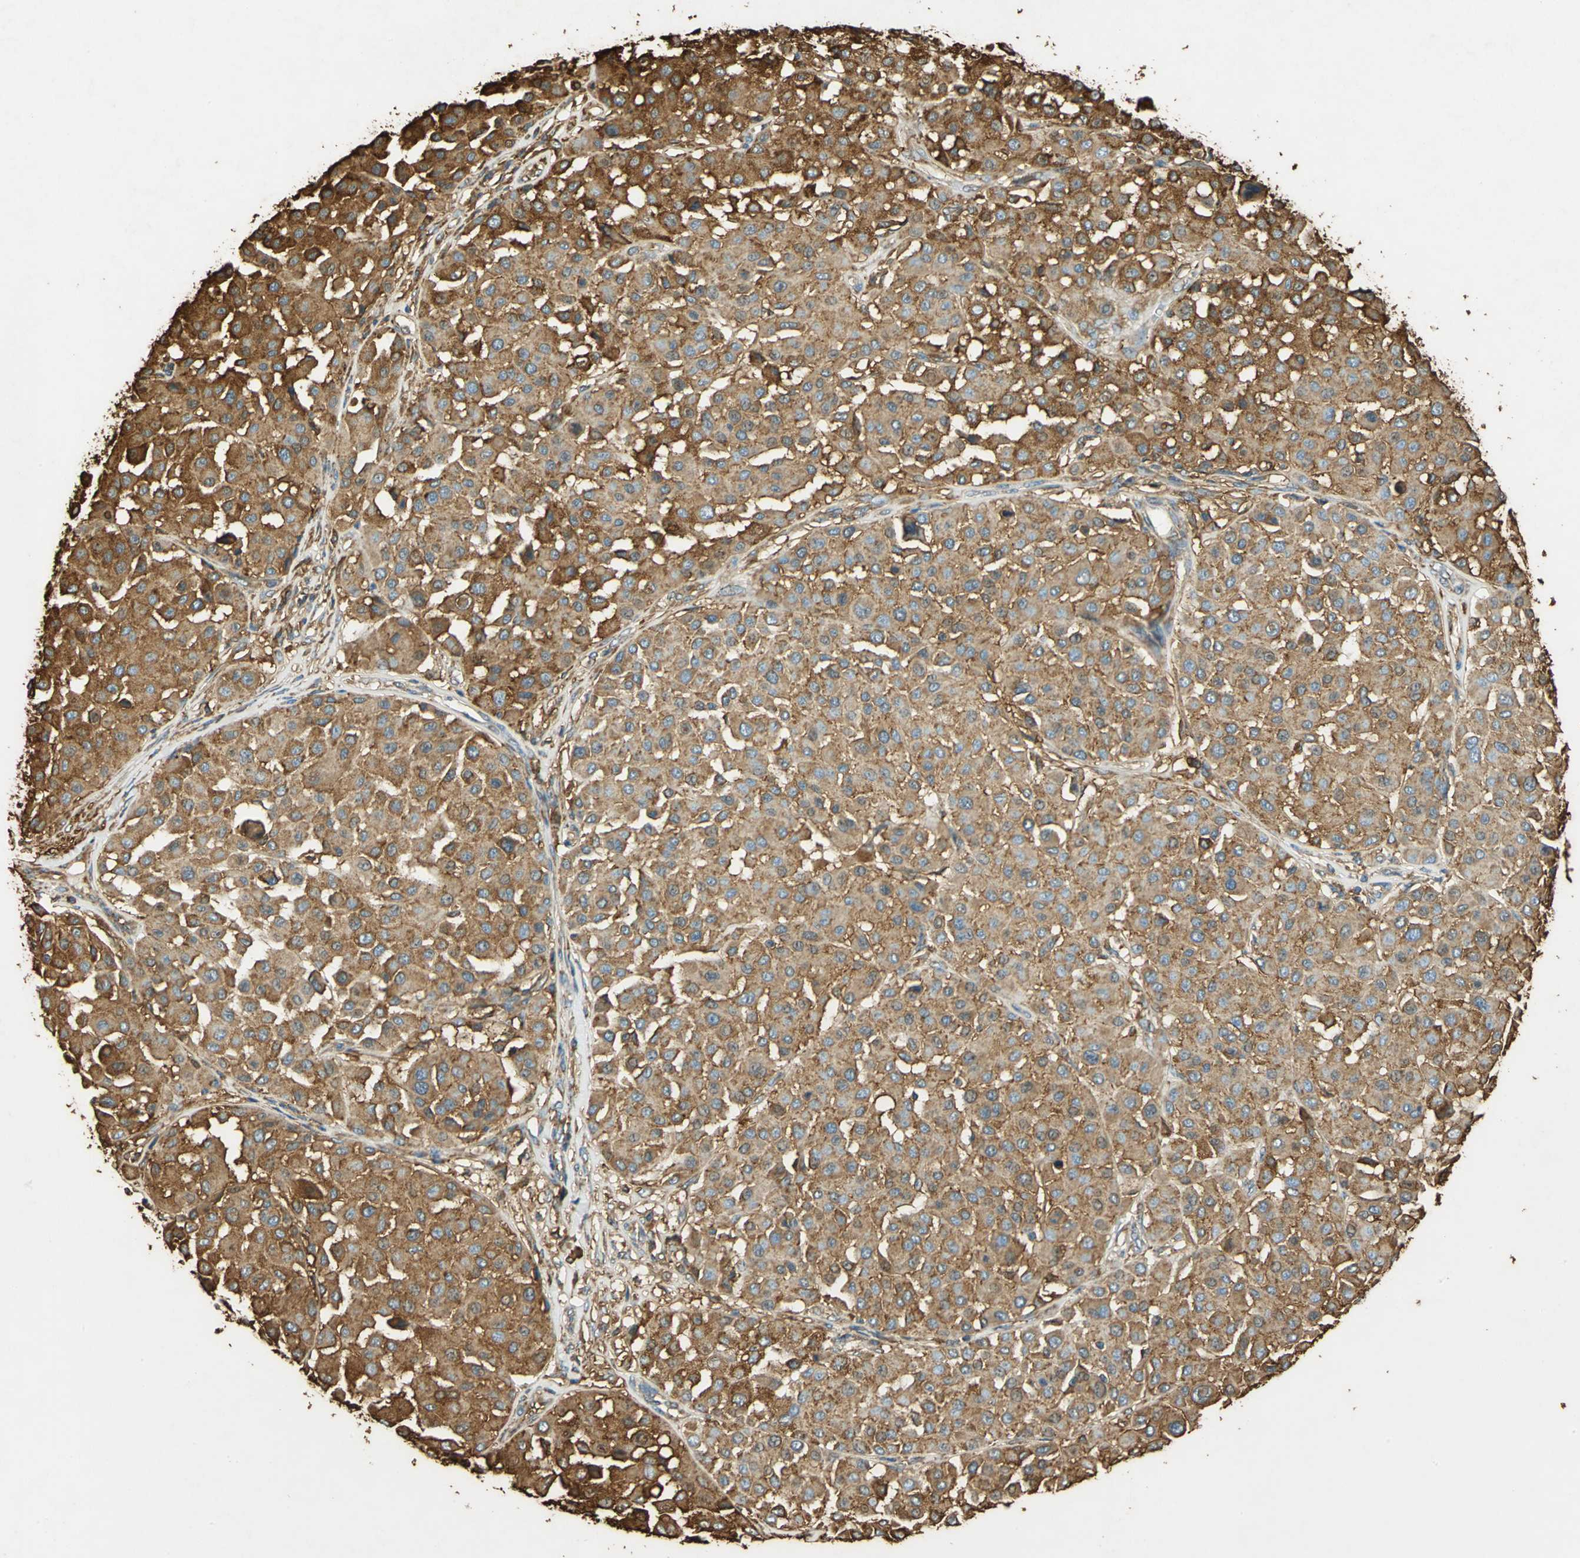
{"staining": {"intensity": "strong", "quantity": ">75%", "location": "cytoplasmic/membranous"}, "tissue": "melanoma", "cell_type": "Tumor cells", "image_type": "cancer", "snomed": [{"axis": "morphology", "description": "Malignant melanoma, Metastatic site"}, {"axis": "topography", "description": "Soft tissue"}], "caption": "Strong cytoplasmic/membranous expression for a protein is appreciated in about >75% of tumor cells of malignant melanoma (metastatic site) using IHC.", "gene": "HSP90B1", "patient": {"sex": "male", "age": 41}}